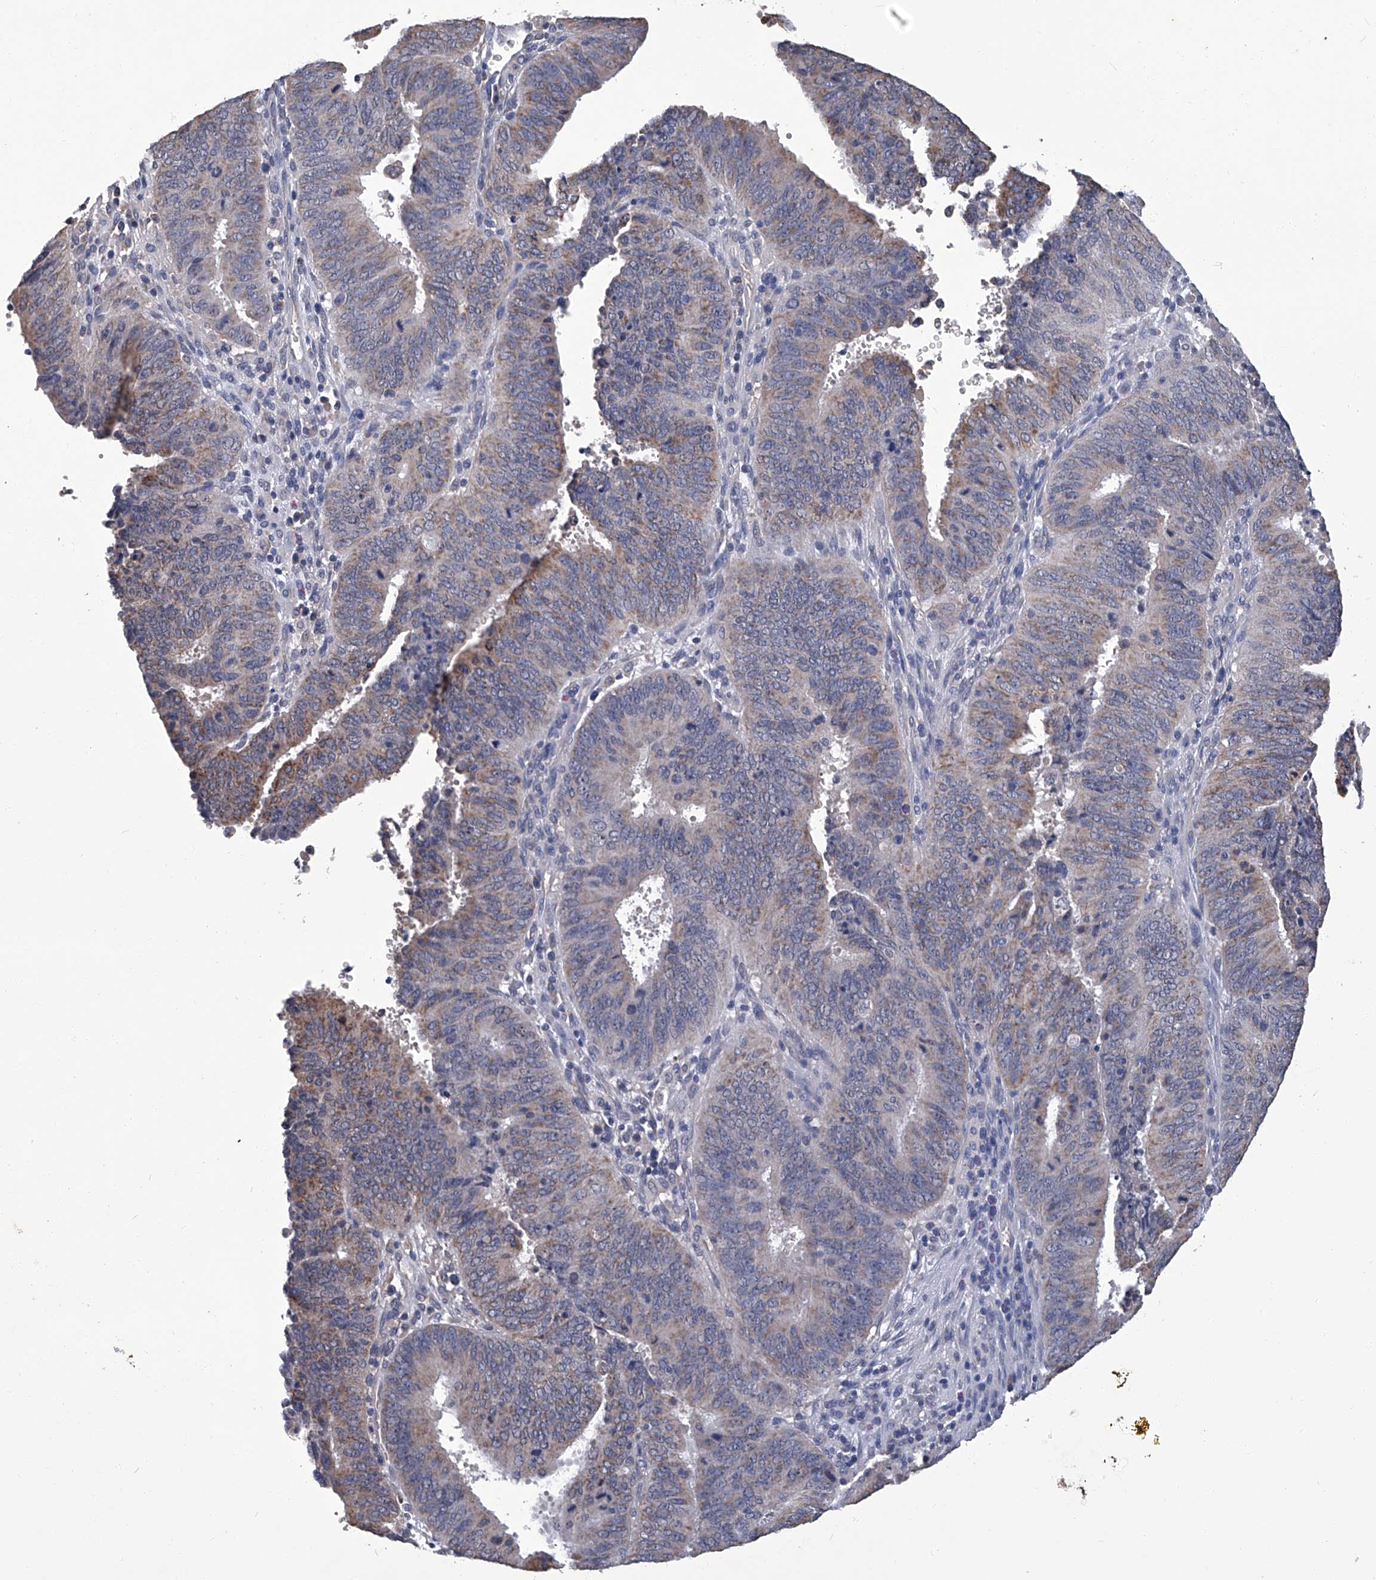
{"staining": {"intensity": "weak", "quantity": "<25%", "location": "cytoplasmic/membranous"}, "tissue": "cervical cancer", "cell_type": "Tumor cells", "image_type": "cancer", "snomed": [{"axis": "morphology", "description": "Adenocarcinoma, NOS"}, {"axis": "topography", "description": "Cervix"}], "caption": "This is a photomicrograph of IHC staining of cervical adenocarcinoma, which shows no expression in tumor cells.", "gene": "OAT", "patient": {"sex": "female", "age": 44}}